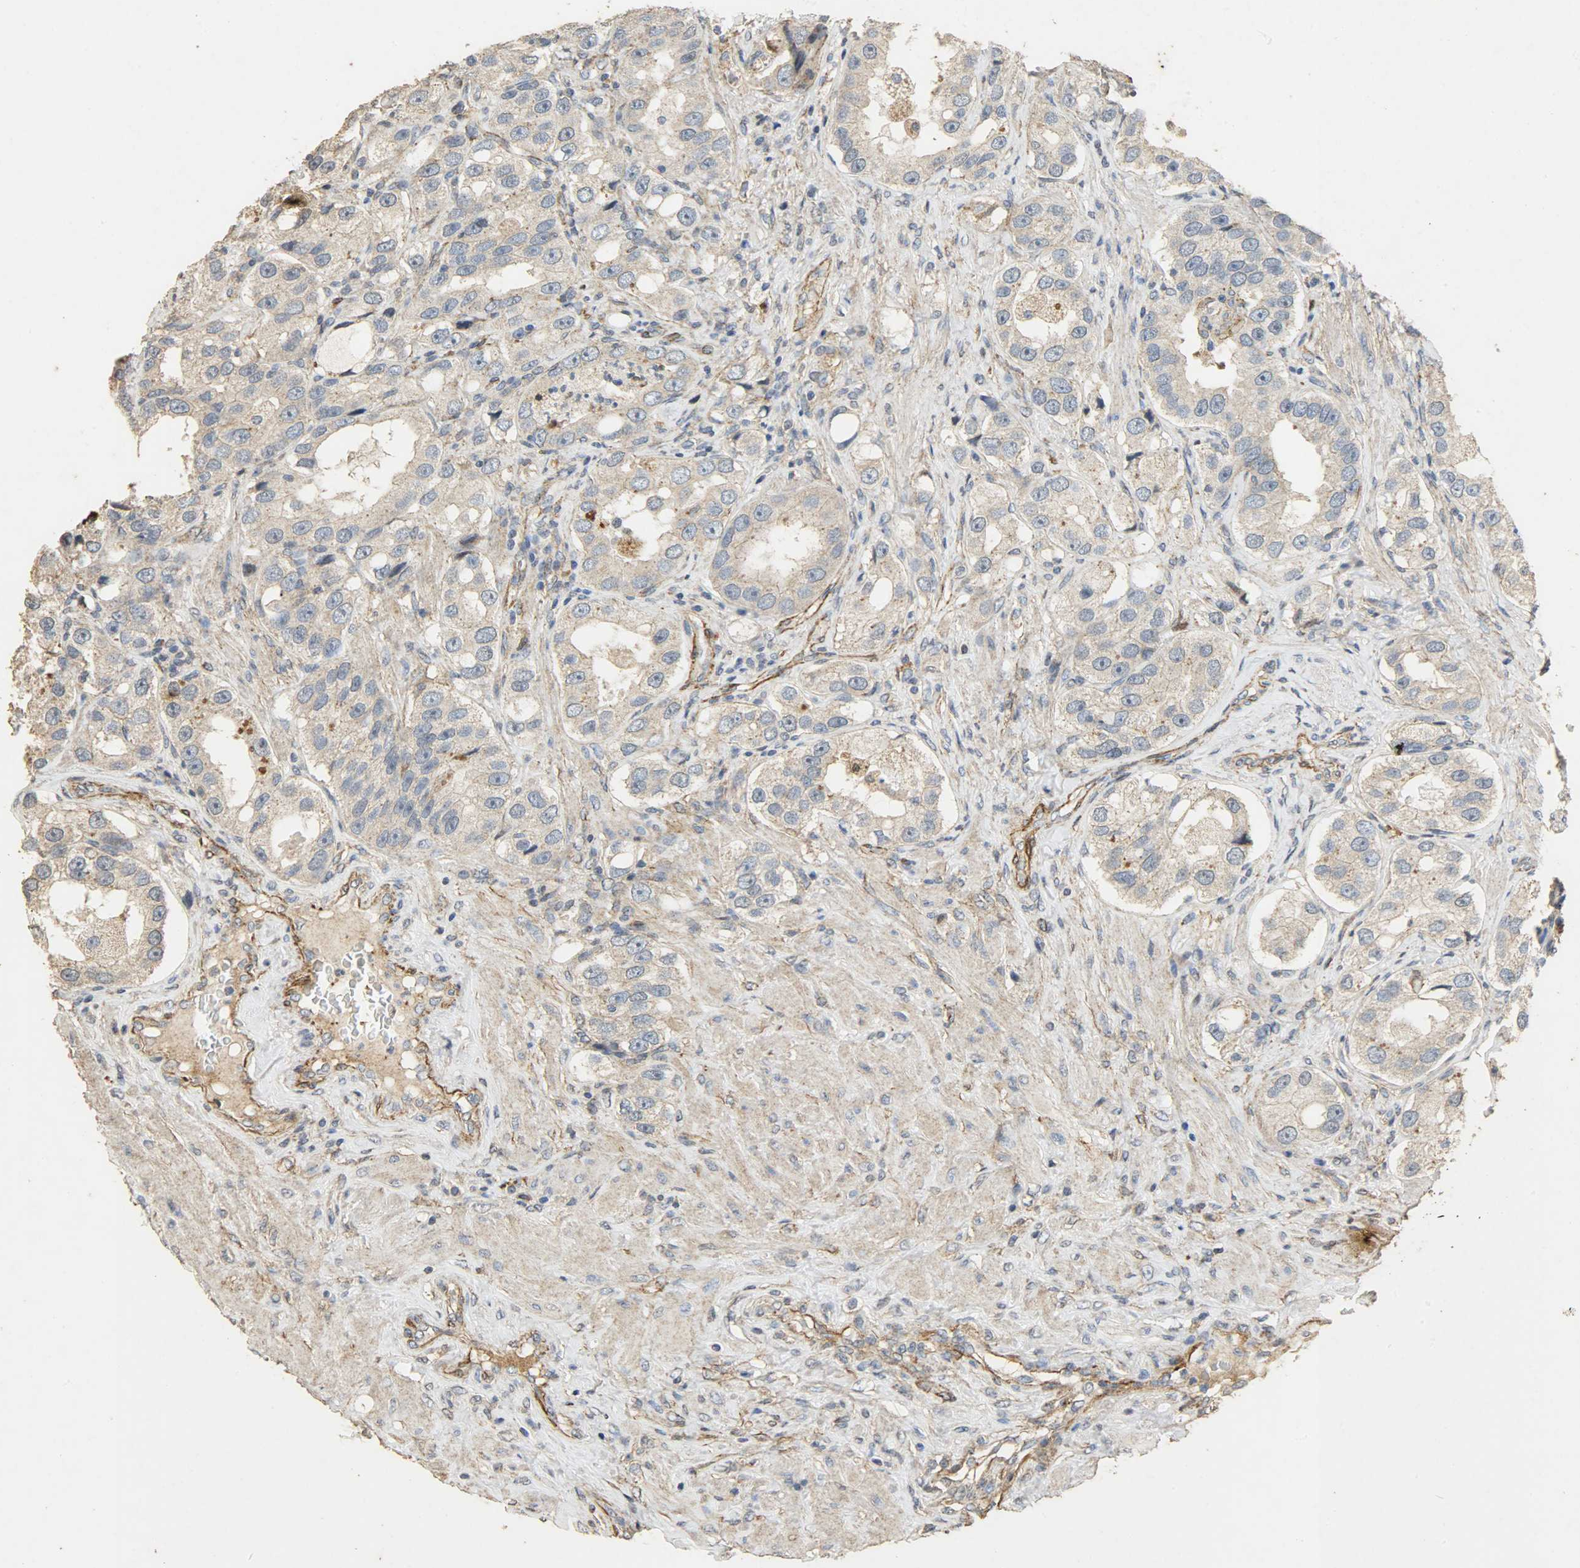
{"staining": {"intensity": "weak", "quantity": "25%-75%", "location": "cytoplasmic/membranous"}, "tissue": "prostate cancer", "cell_type": "Tumor cells", "image_type": "cancer", "snomed": [{"axis": "morphology", "description": "Adenocarcinoma, High grade"}, {"axis": "topography", "description": "Prostate"}], "caption": "The image exhibits a brown stain indicating the presence of a protein in the cytoplasmic/membranous of tumor cells in prostate cancer (adenocarcinoma (high-grade)). (DAB IHC, brown staining for protein, blue staining for nuclei).", "gene": "TPM4", "patient": {"sex": "male", "age": 63}}